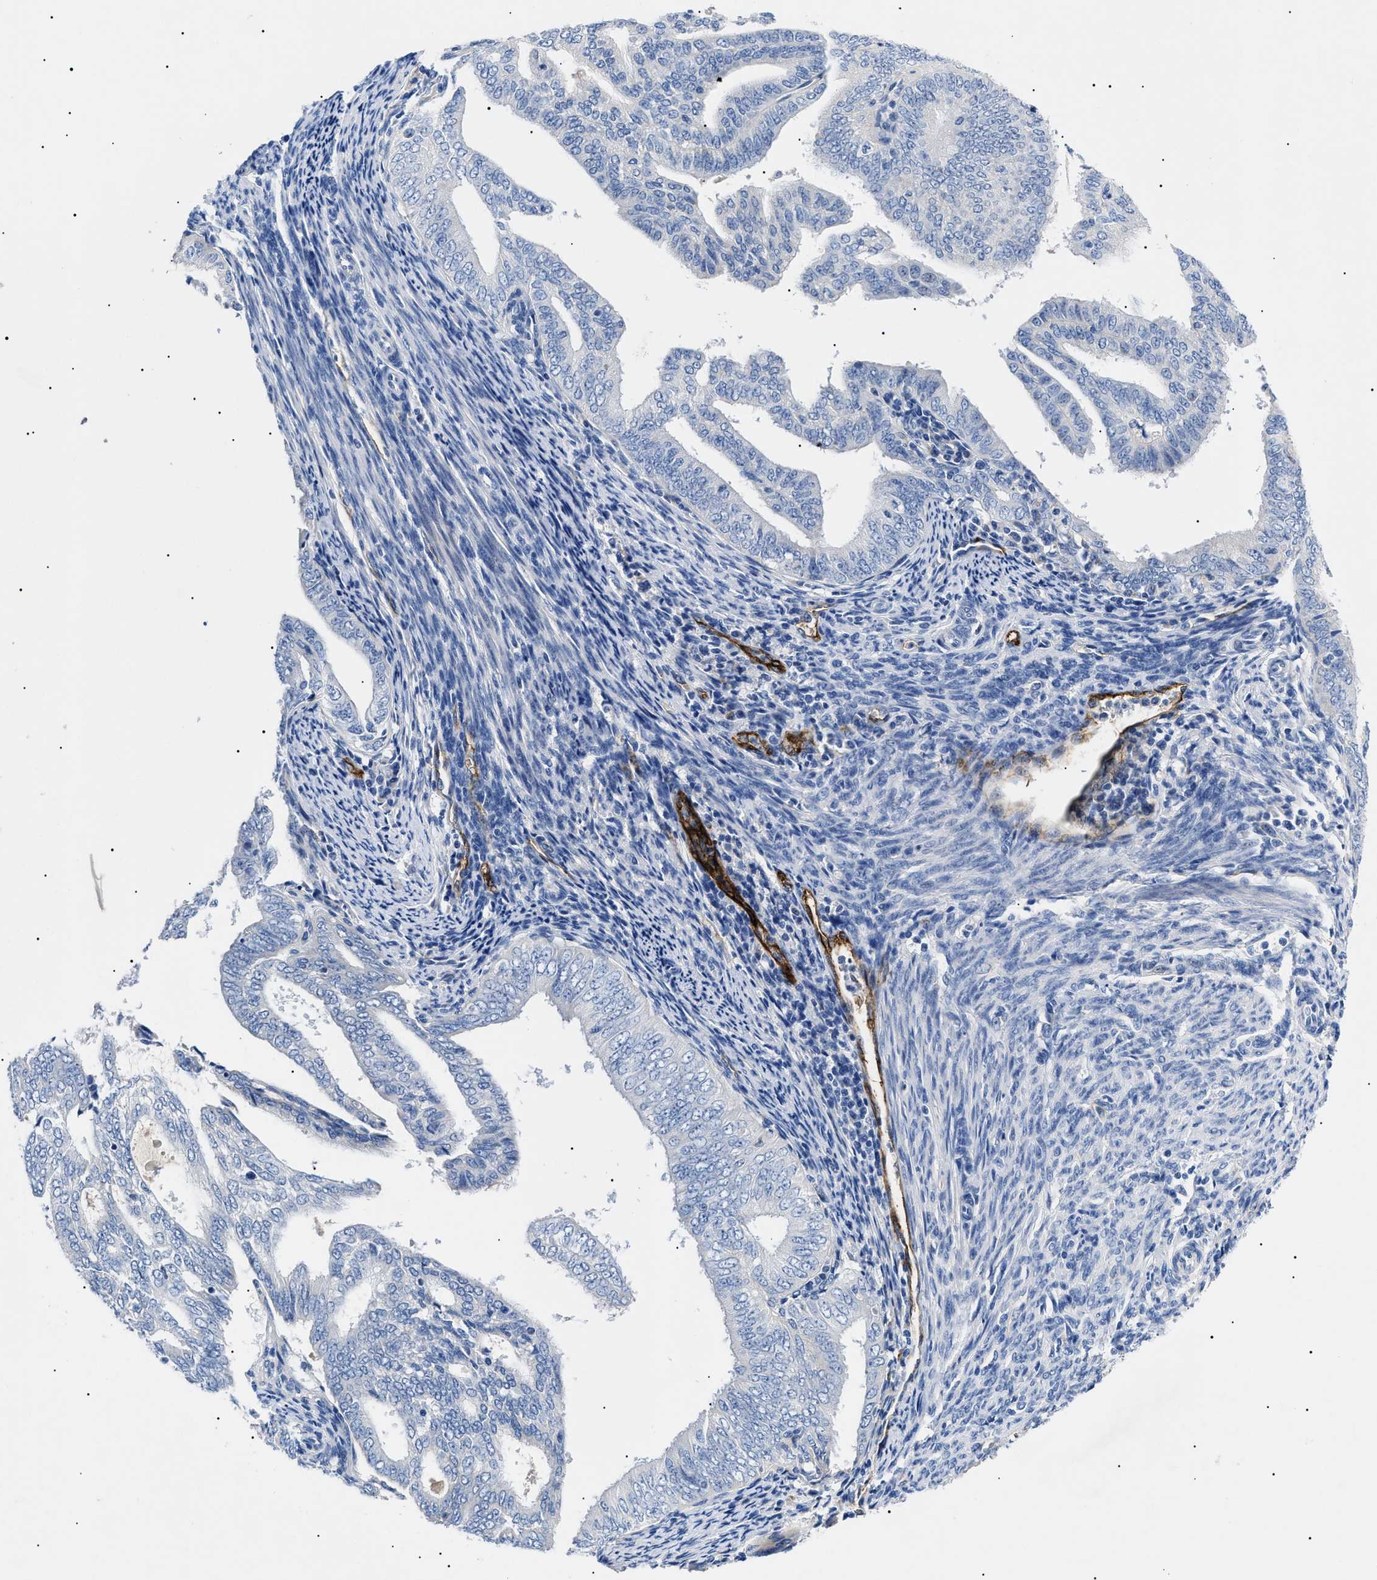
{"staining": {"intensity": "negative", "quantity": "none", "location": "none"}, "tissue": "endometrial cancer", "cell_type": "Tumor cells", "image_type": "cancer", "snomed": [{"axis": "morphology", "description": "Adenocarcinoma, NOS"}, {"axis": "topography", "description": "Endometrium"}], "caption": "This is a histopathology image of immunohistochemistry staining of endometrial cancer, which shows no expression in tumor cells. (DAB (3,3'-diaminobenzidine) immunohistochemistry, high magnification).", "gene": "ACKR1", "patient": {"sex": "female", "age": 58}}